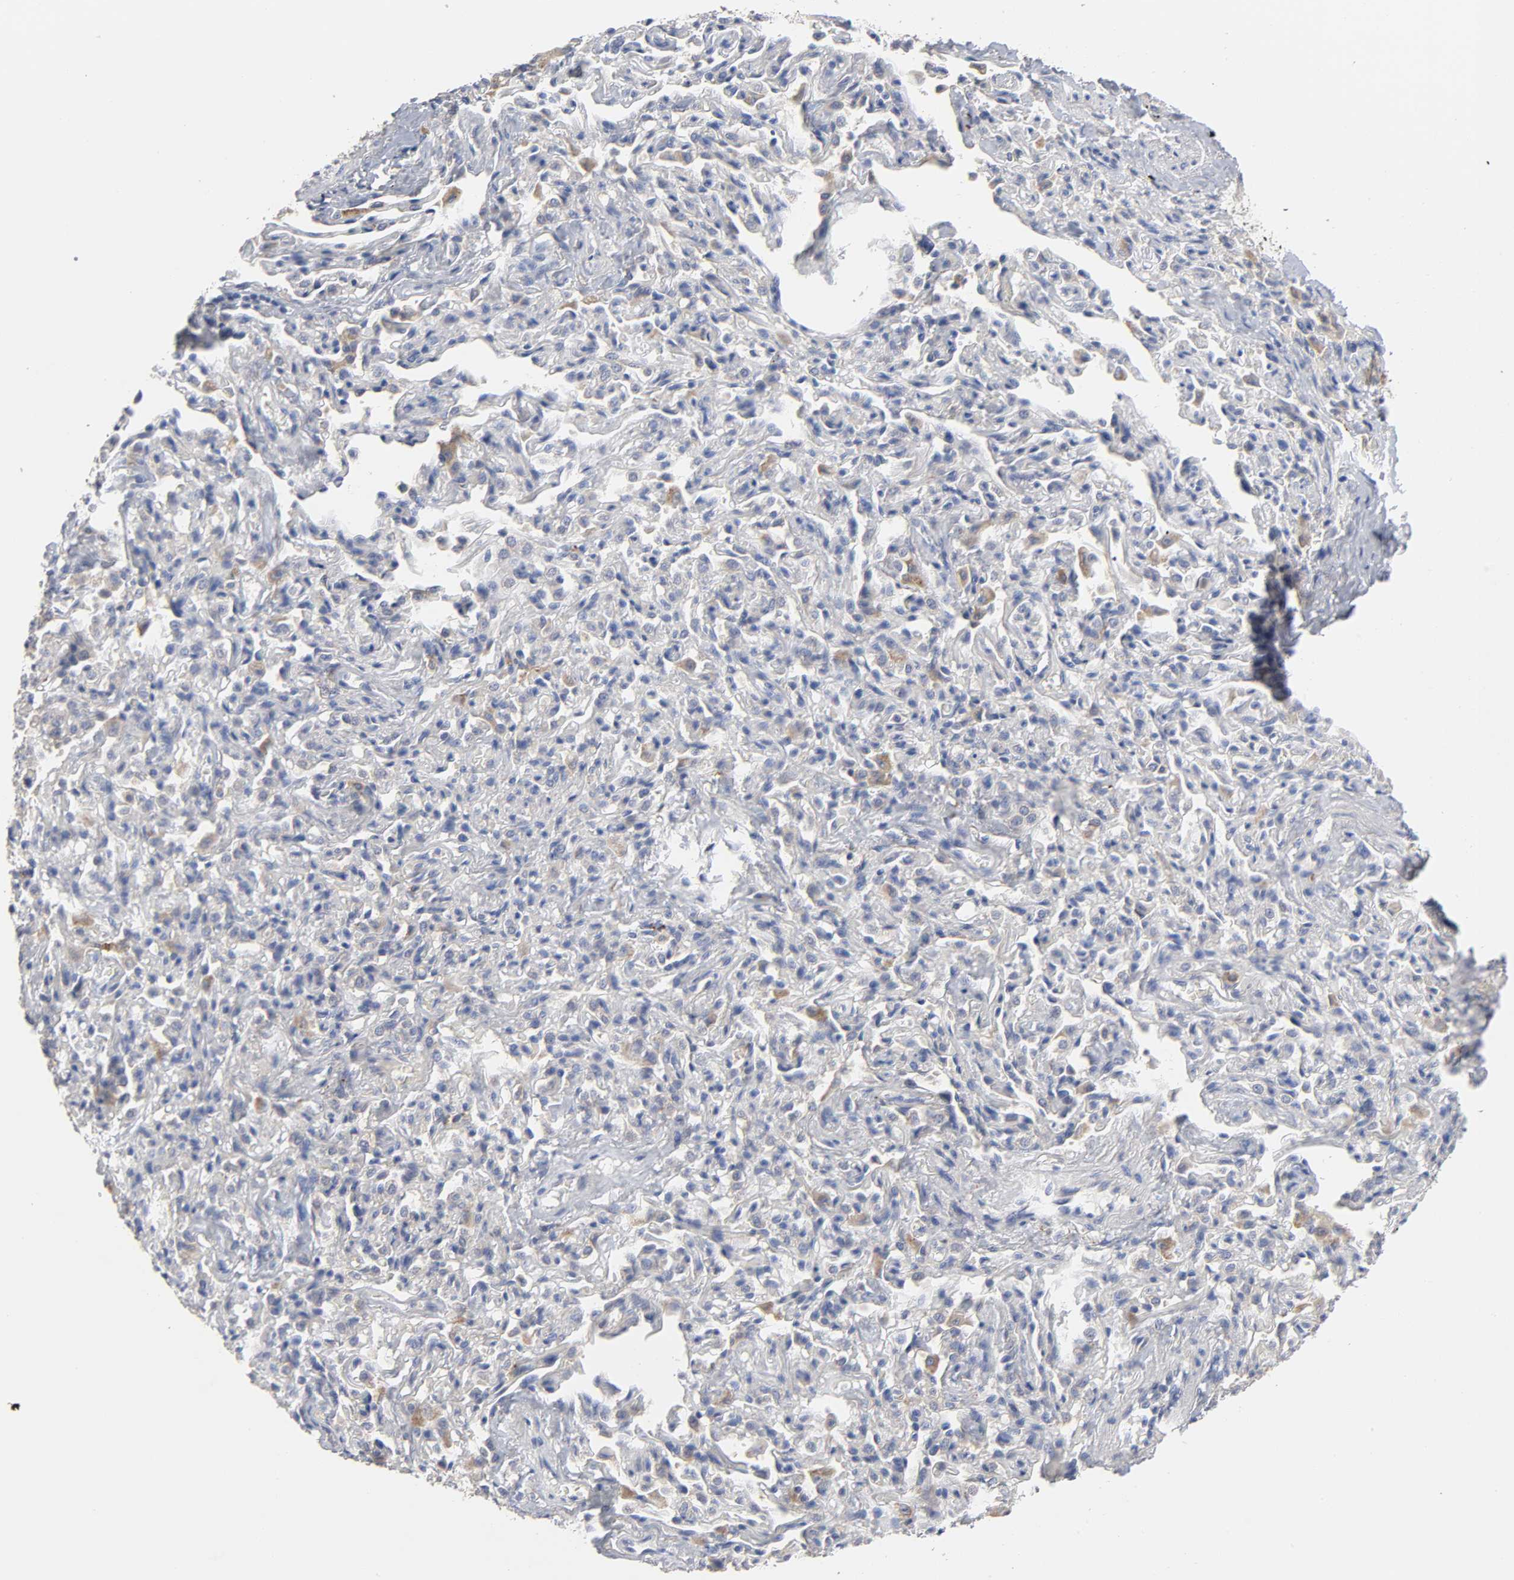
{"staining": {"intensity": "weak", "quantity": ">75%", "location": "cytoplasmic/membranous"}, "tissue": "bronchus", "cell_type": "Respiratory epithelial cells", "image_type": "normal", "snomed": [{"axis": "morphology", "description": "Normal tissue, NOS"}, {"axis": "topography", "description": "Lung"}], "caption": "Human bronchus stained for a protein (brown) exhibits weak cytoplasmic/membranous positive staining in approximately >75% of respiratory epithelial cells.", "gene": "C17orf75", "patient": {"sex": "male", "age": 64}}